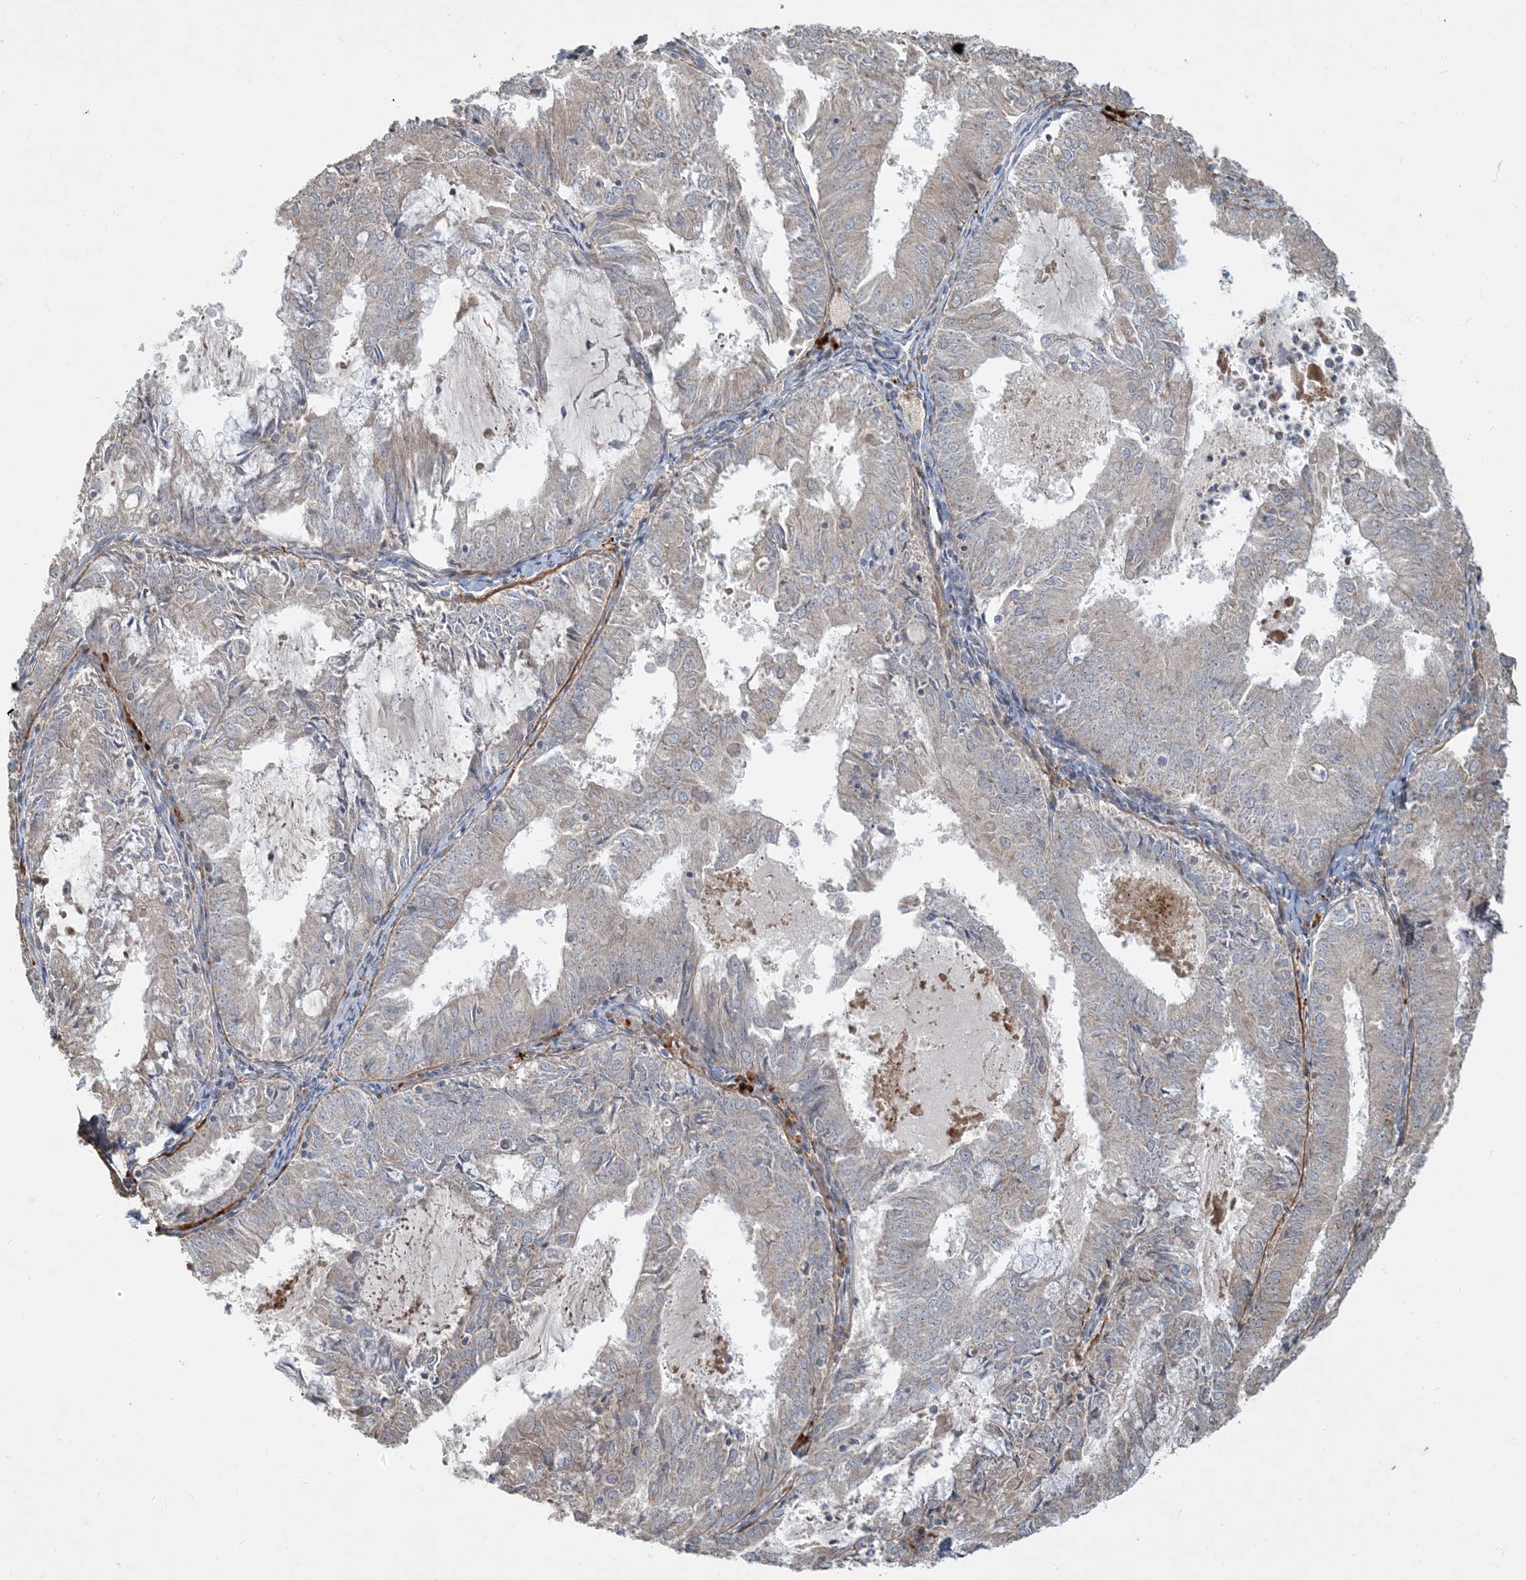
{"staining": {"intensity": "weak", "quantity": "<25%", "location": "cytoplasmic/membranous"}, "tissue": "endometrial cancer", "cell_type": "Tumor cells", "image_type": "cancer", "snomed": [{"axis": "morphology", "description": "Adenocarcinoma, NOS"}, {"axis": "topography", "description": "Endometrium"}], "caption": "Protein analysis of adenocarcinoma (endometrial) displays no significant expression in tumor cells.", "gene": "LTN1", "patient": {"sex": "female", "age": 57}}